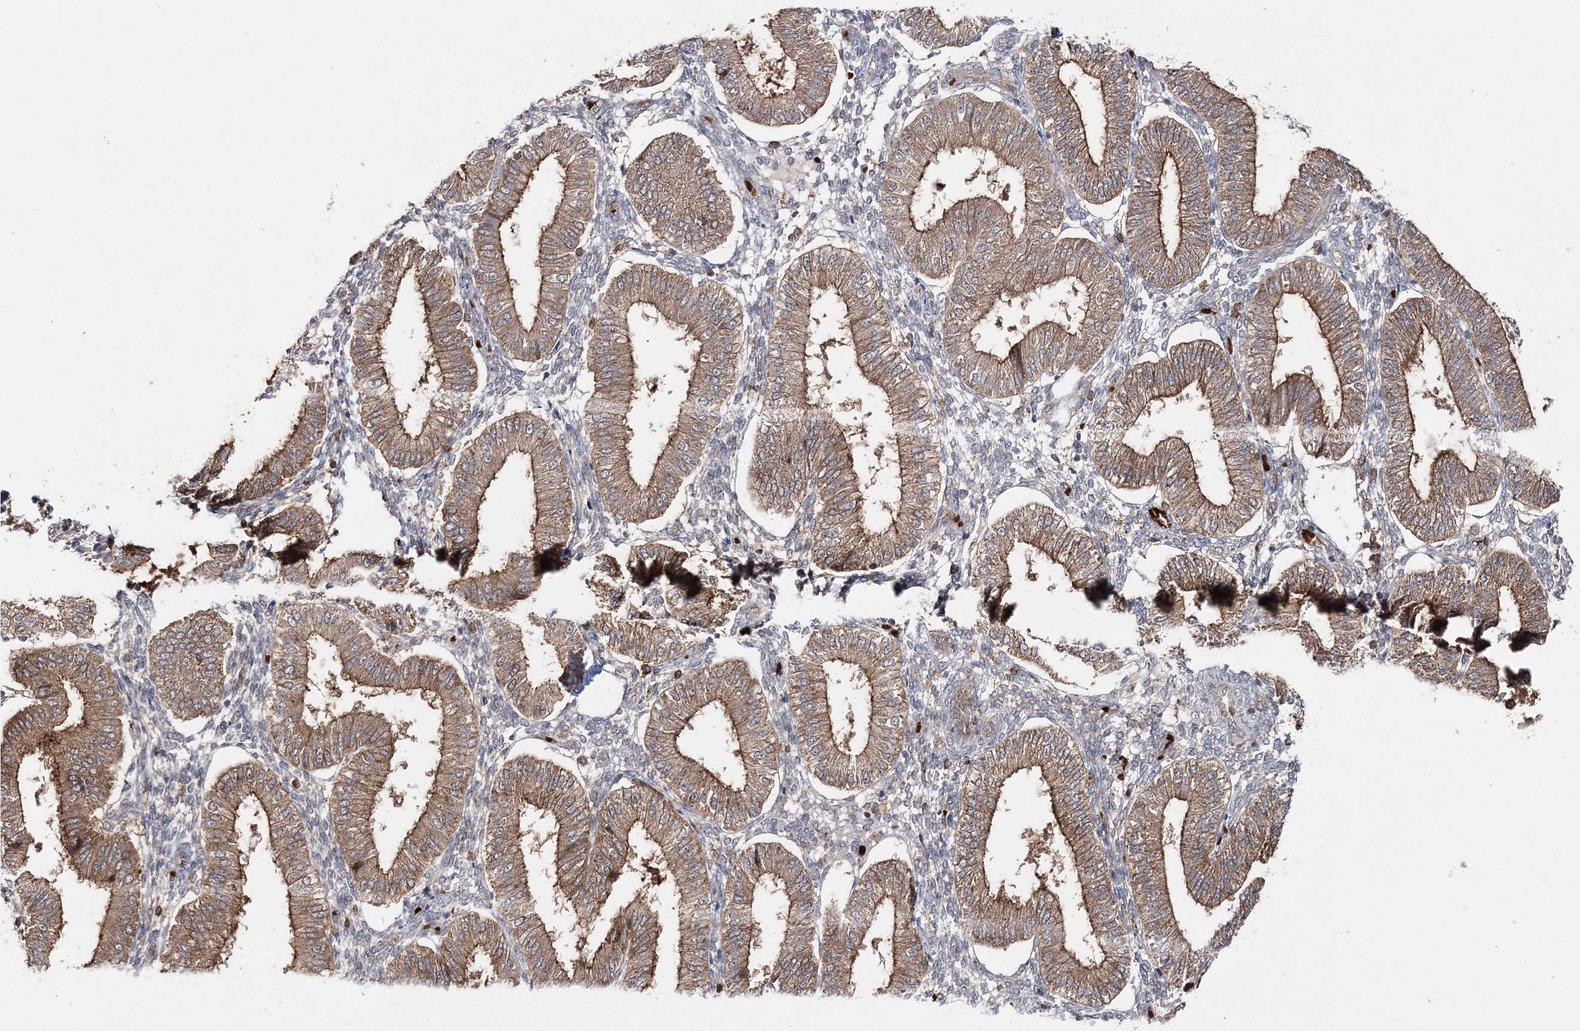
{"staining": {"intensity": "weak", "quantity": "25%-75%", "location": "cytoplasmic/membranous"}, "tissue": "endometrium", "cell_type": "Cells in endometrial stroma", "image_type": "normal", "snomed": [{"axis": "morphology", "description": "Normal tissue, NOS"}, {"axis": "topography", "description": "Endometrium"}], "caption": "This micrograph reveals benign endometrium stained with immunohistochemistry (IHC) to label a protein in brown. The cytoplasmic/membranous of cells in endometrial stroma show weak positivity for the protein. Nuclei are counter-stained blue.", "gene": "PCBD2", "patient": {"sex": "female", "age": 39}}